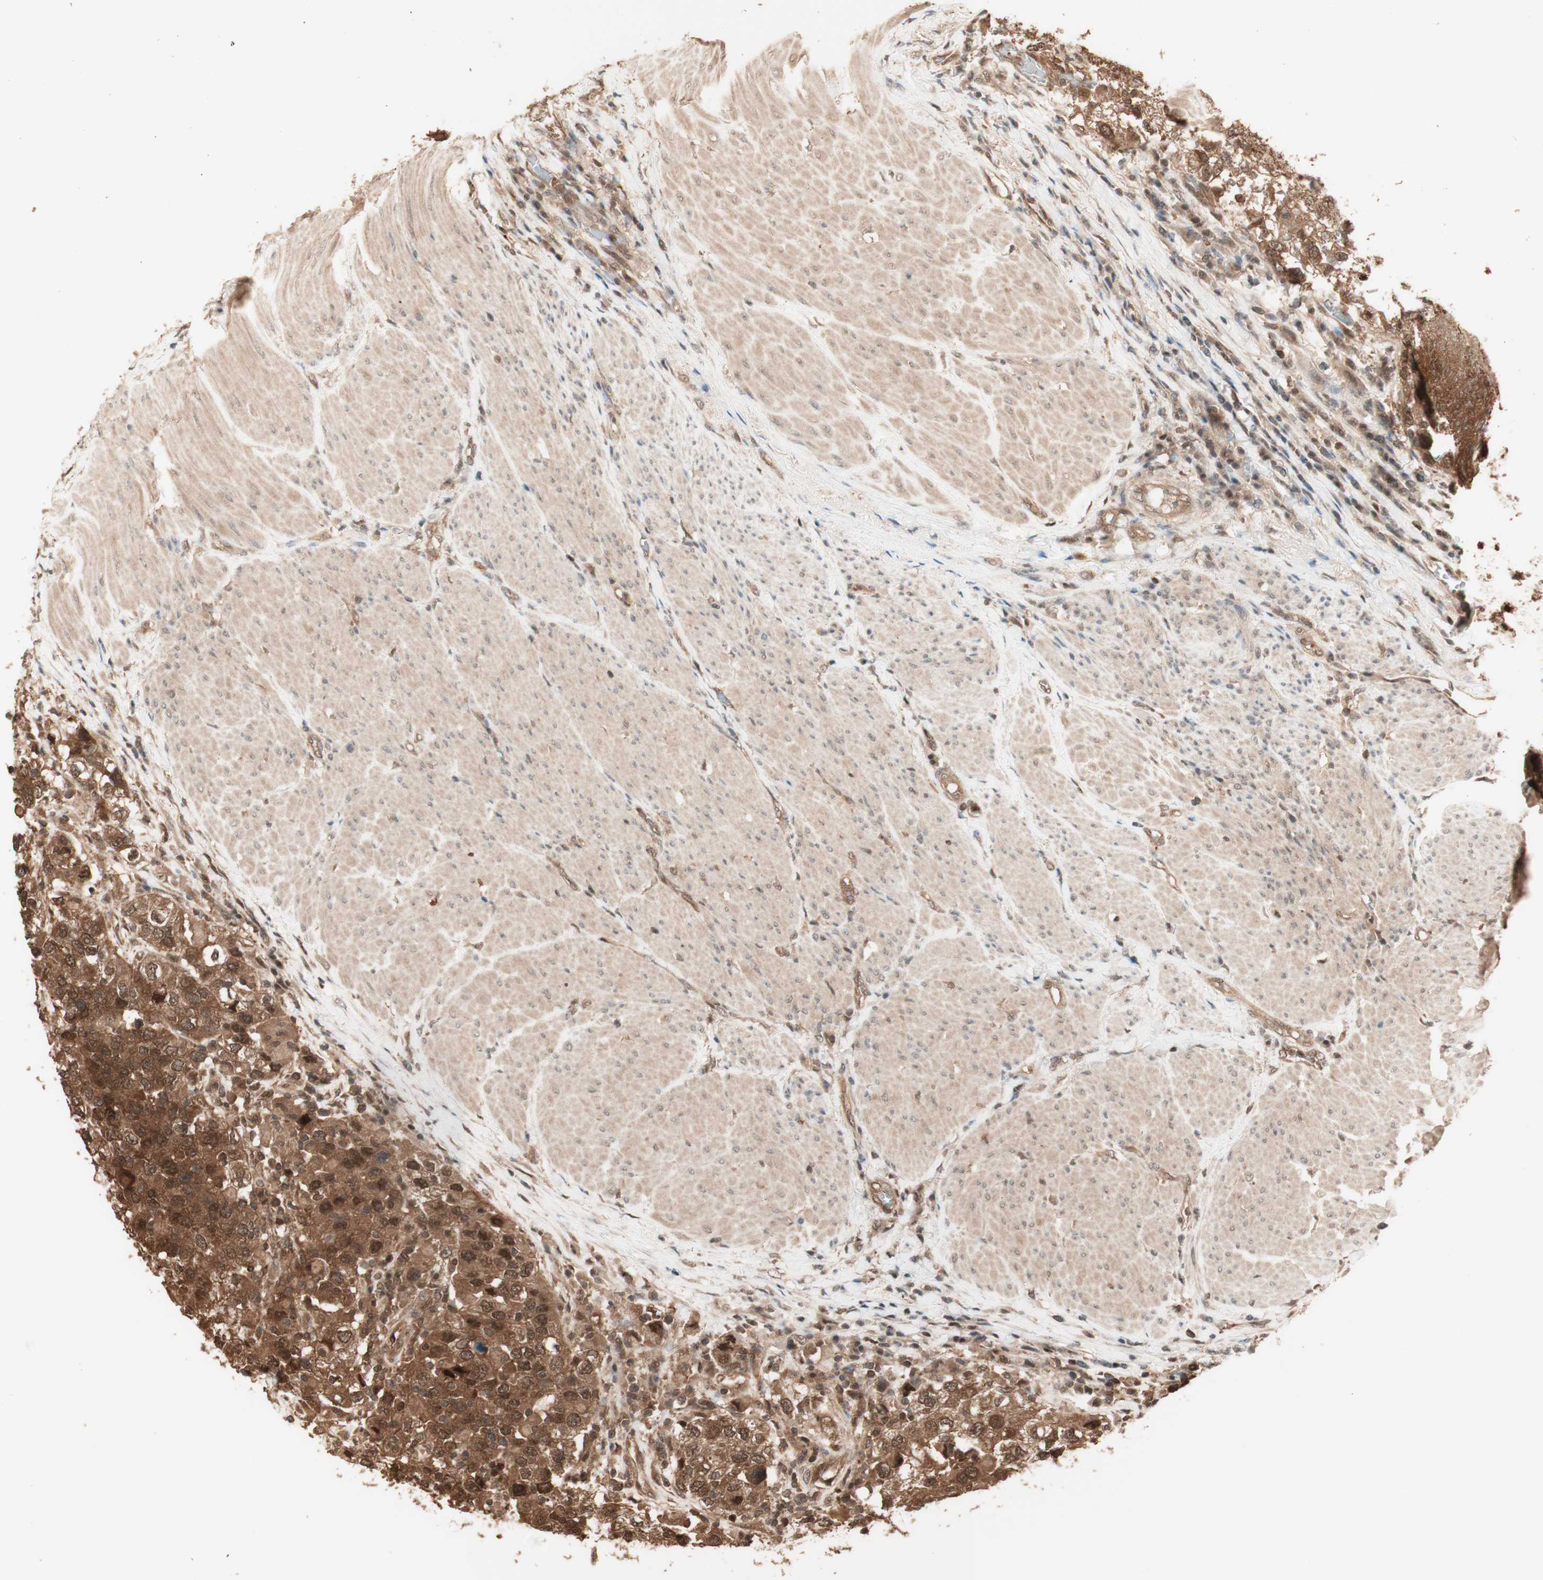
{"staining": {"intensity": "moderate", "quantity": ">75%", "location": "cytoplasmic/membranous,nuclear"}, "tissue": "urothelial cancer", "cell_type": "Tumor cells", "image_type": "cancer", "snomed": [{"axis": "morphology", "description": "Urothelial carcinoma, High grade"}, {"axis": "topography", "description": "Urinary bladder"}], "caption": "The micrograph demonstrates a brown stain indicating the presence of a protein in the cytoplasmic/membranous and nuclear of tumor cells in urothelial carcinoma (high-grade). The staining is performed using DAB (3,3'-diaminobenzidine) brown chromogen to label protein expression. The nuclei are counter-stained blue using hematoxylin.", "gene": "YWHAB", "patient": {"sex": "female", "age": 80}}